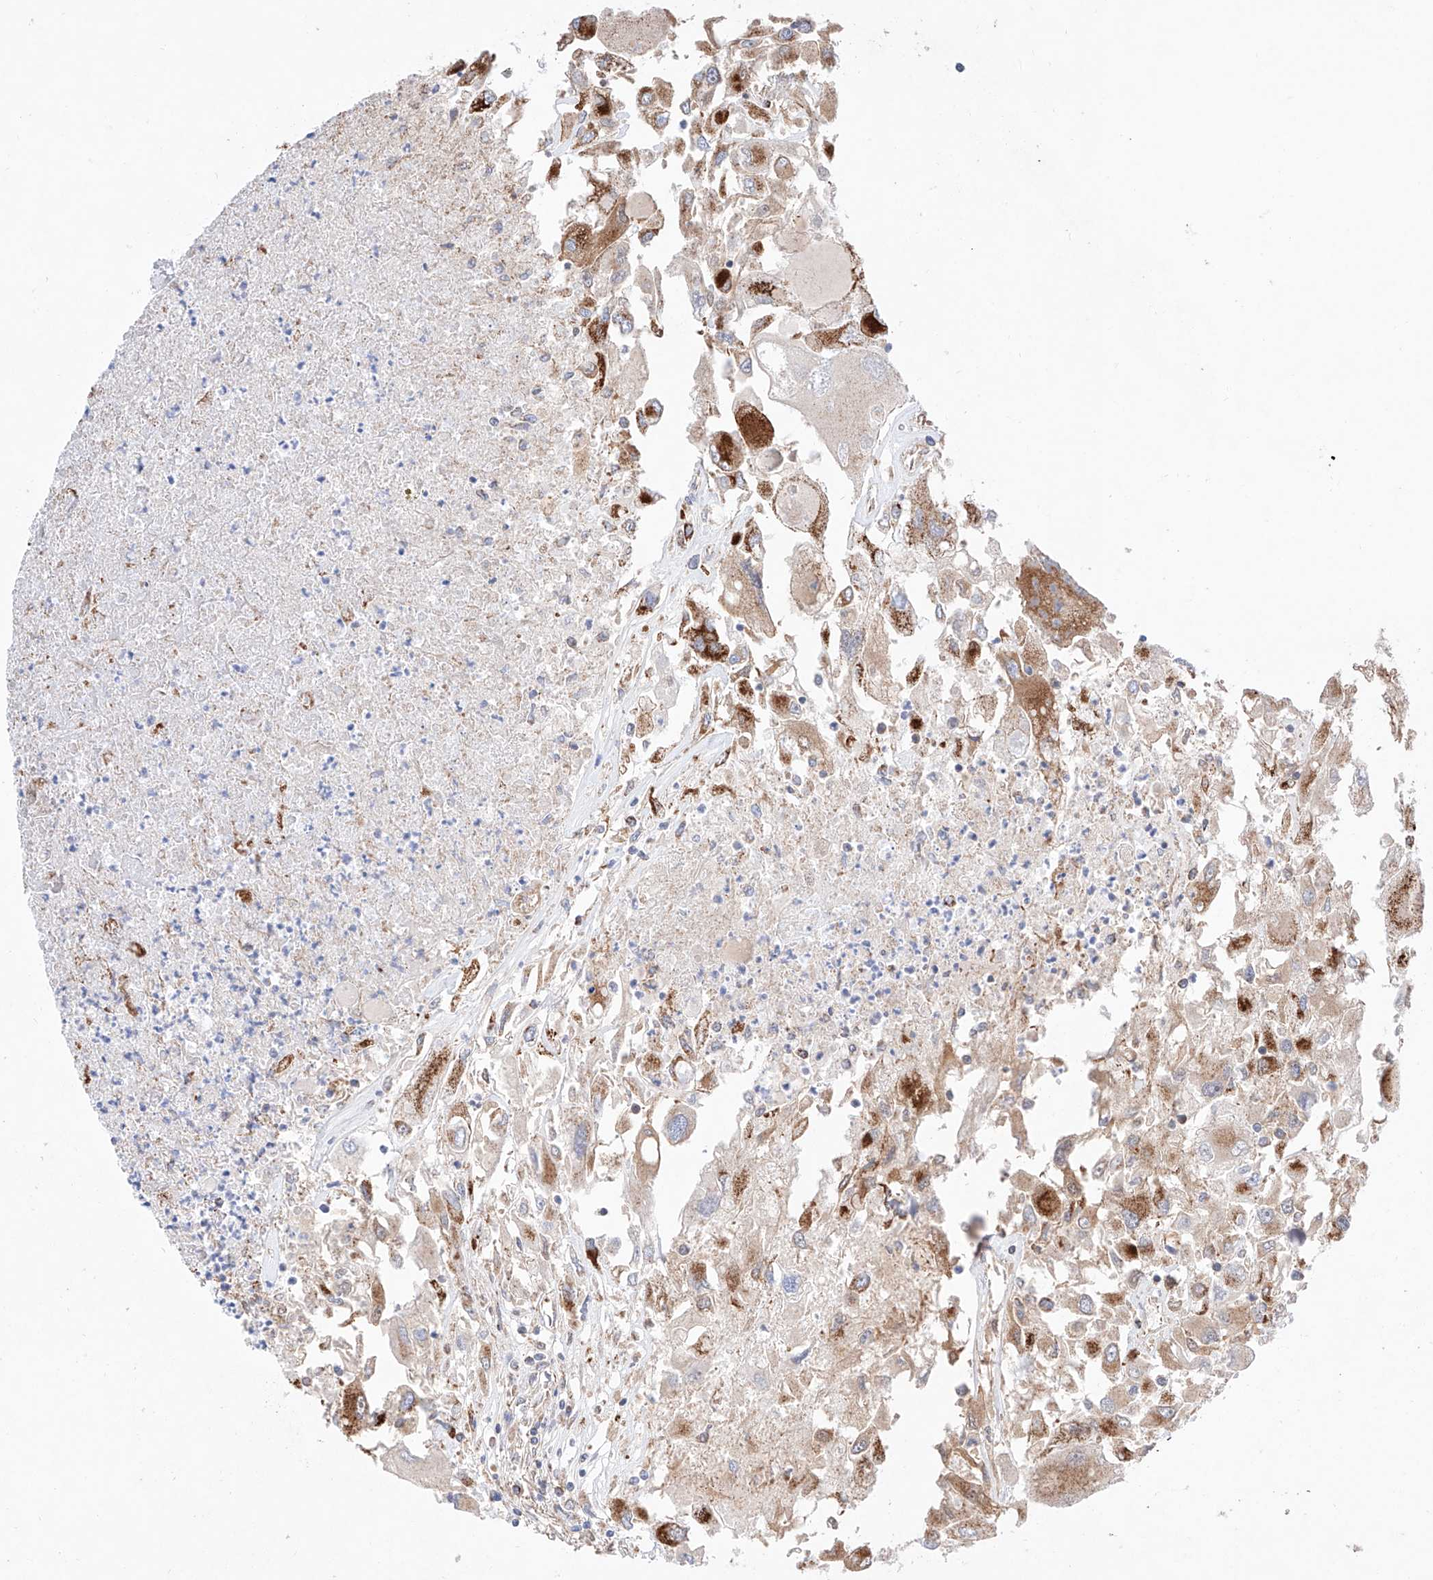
{"staining": {"intensity": "moderate", "quantity": "25%-75%", "location": "cytoplasmic/membranous"}, "tissue": "renal cancer", "cell_type": "Tumor cells", "image_type": "cancer", "snomed": [{"axis": "morphology", "description": "Adenocarcinoma, NOS"}, {"axis": "topography", "description": "Kidney"}], "caption": "High-power microscopy captured an IHC photomicrograph of renal cancer, revealing moderate cytoplasmic/membranous staining in about 25%-75% of tumor cells.", "gene": "KTI12", "patient": {"sex": "female", "age": 52}}